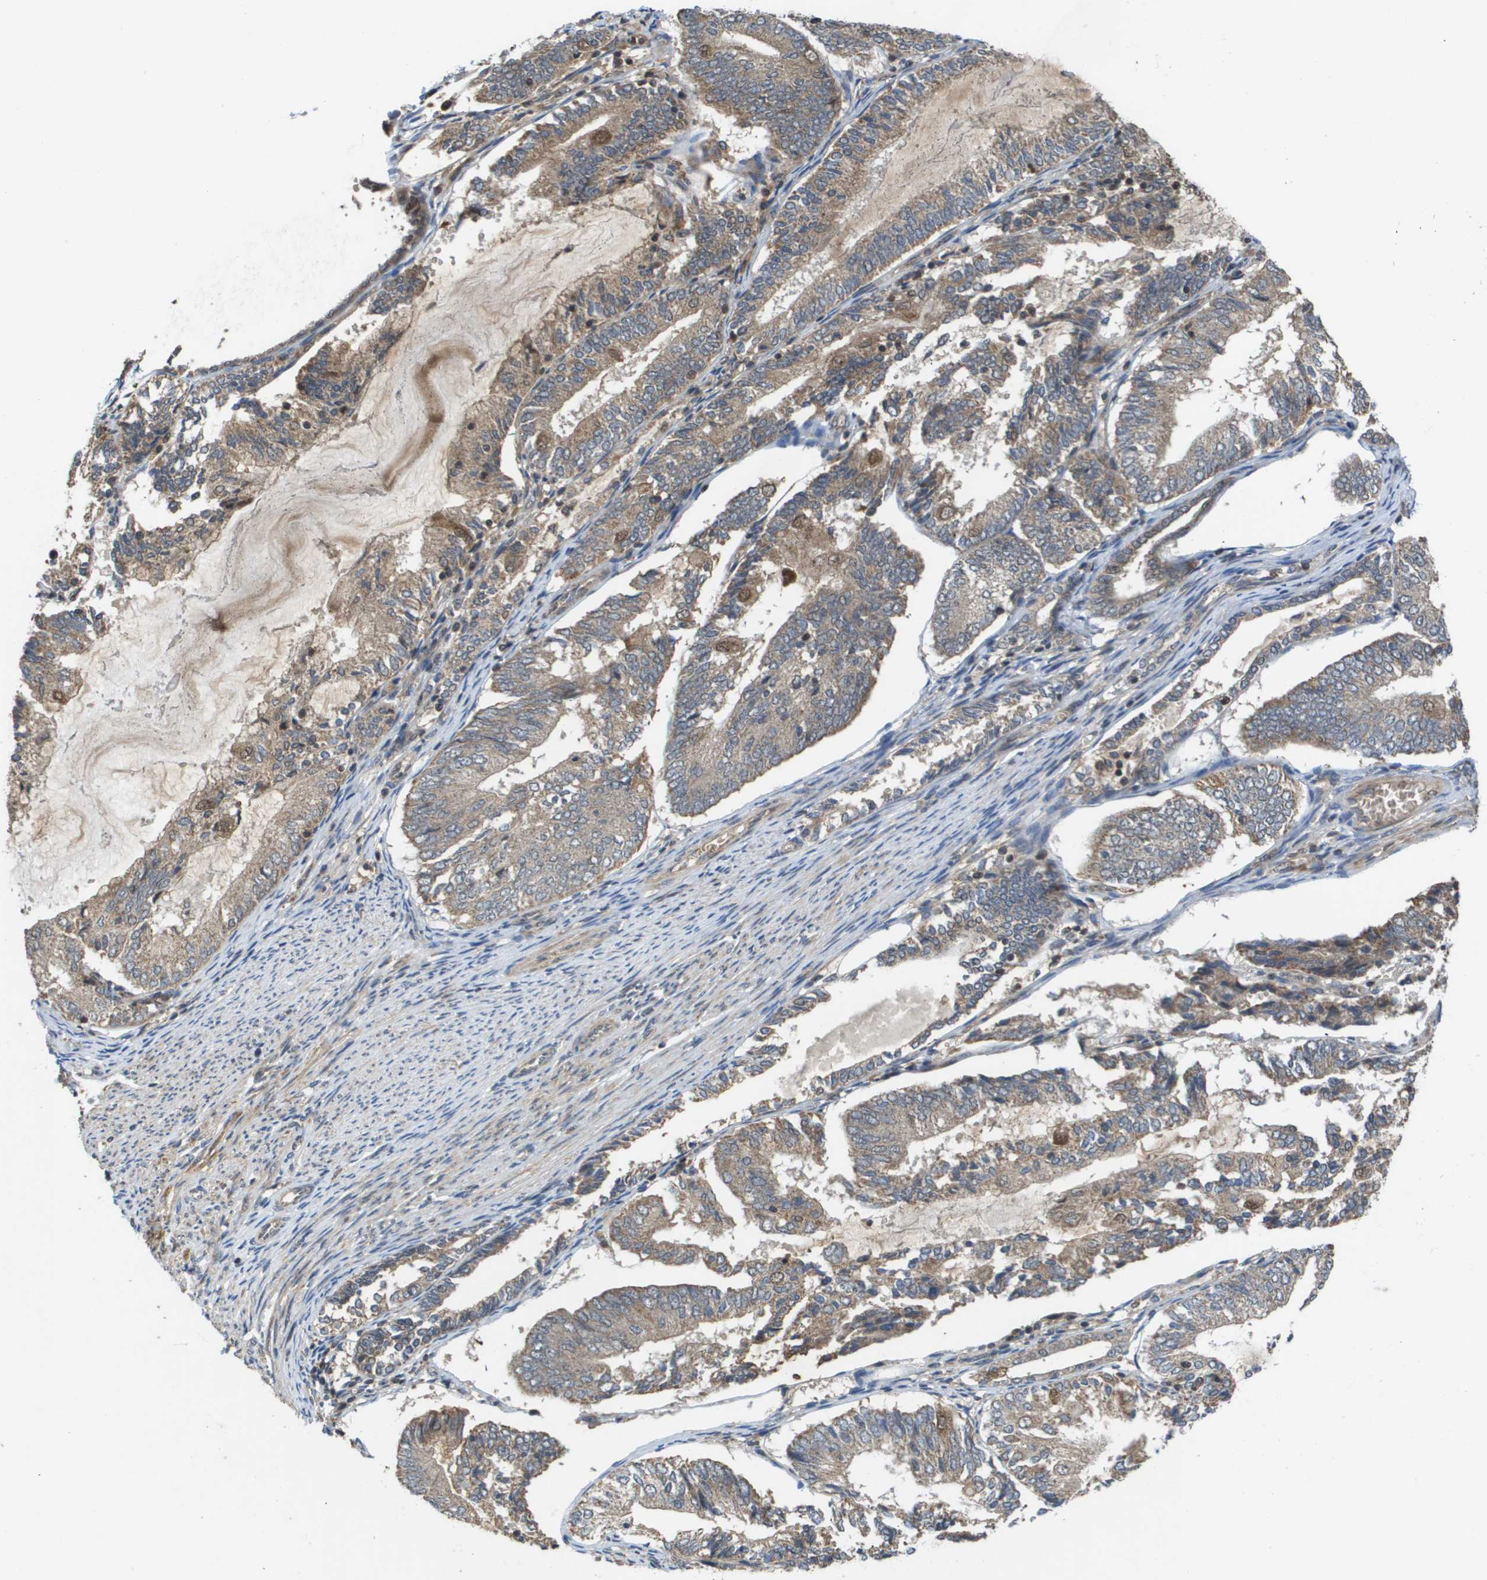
{"staining": {"intensity": "moderate", "quantity": ">75%", "location": "cytoplasmic/membranous"}, "tissue": "endometrial cancer", "cell_type": "Tumor cells", "image_type": "cancer", "snomed": [{"axis": "morphology", "description": "Adenocarcinoma, NOS"}, {"axis": "topography", "description": "Endometrium"}], "caption": "Human endometrial cancer stained with a protein marker shows moderate staining in tumor cells.", "gene": "RBM38", "patient": {"sex": "female", "age": 81}}